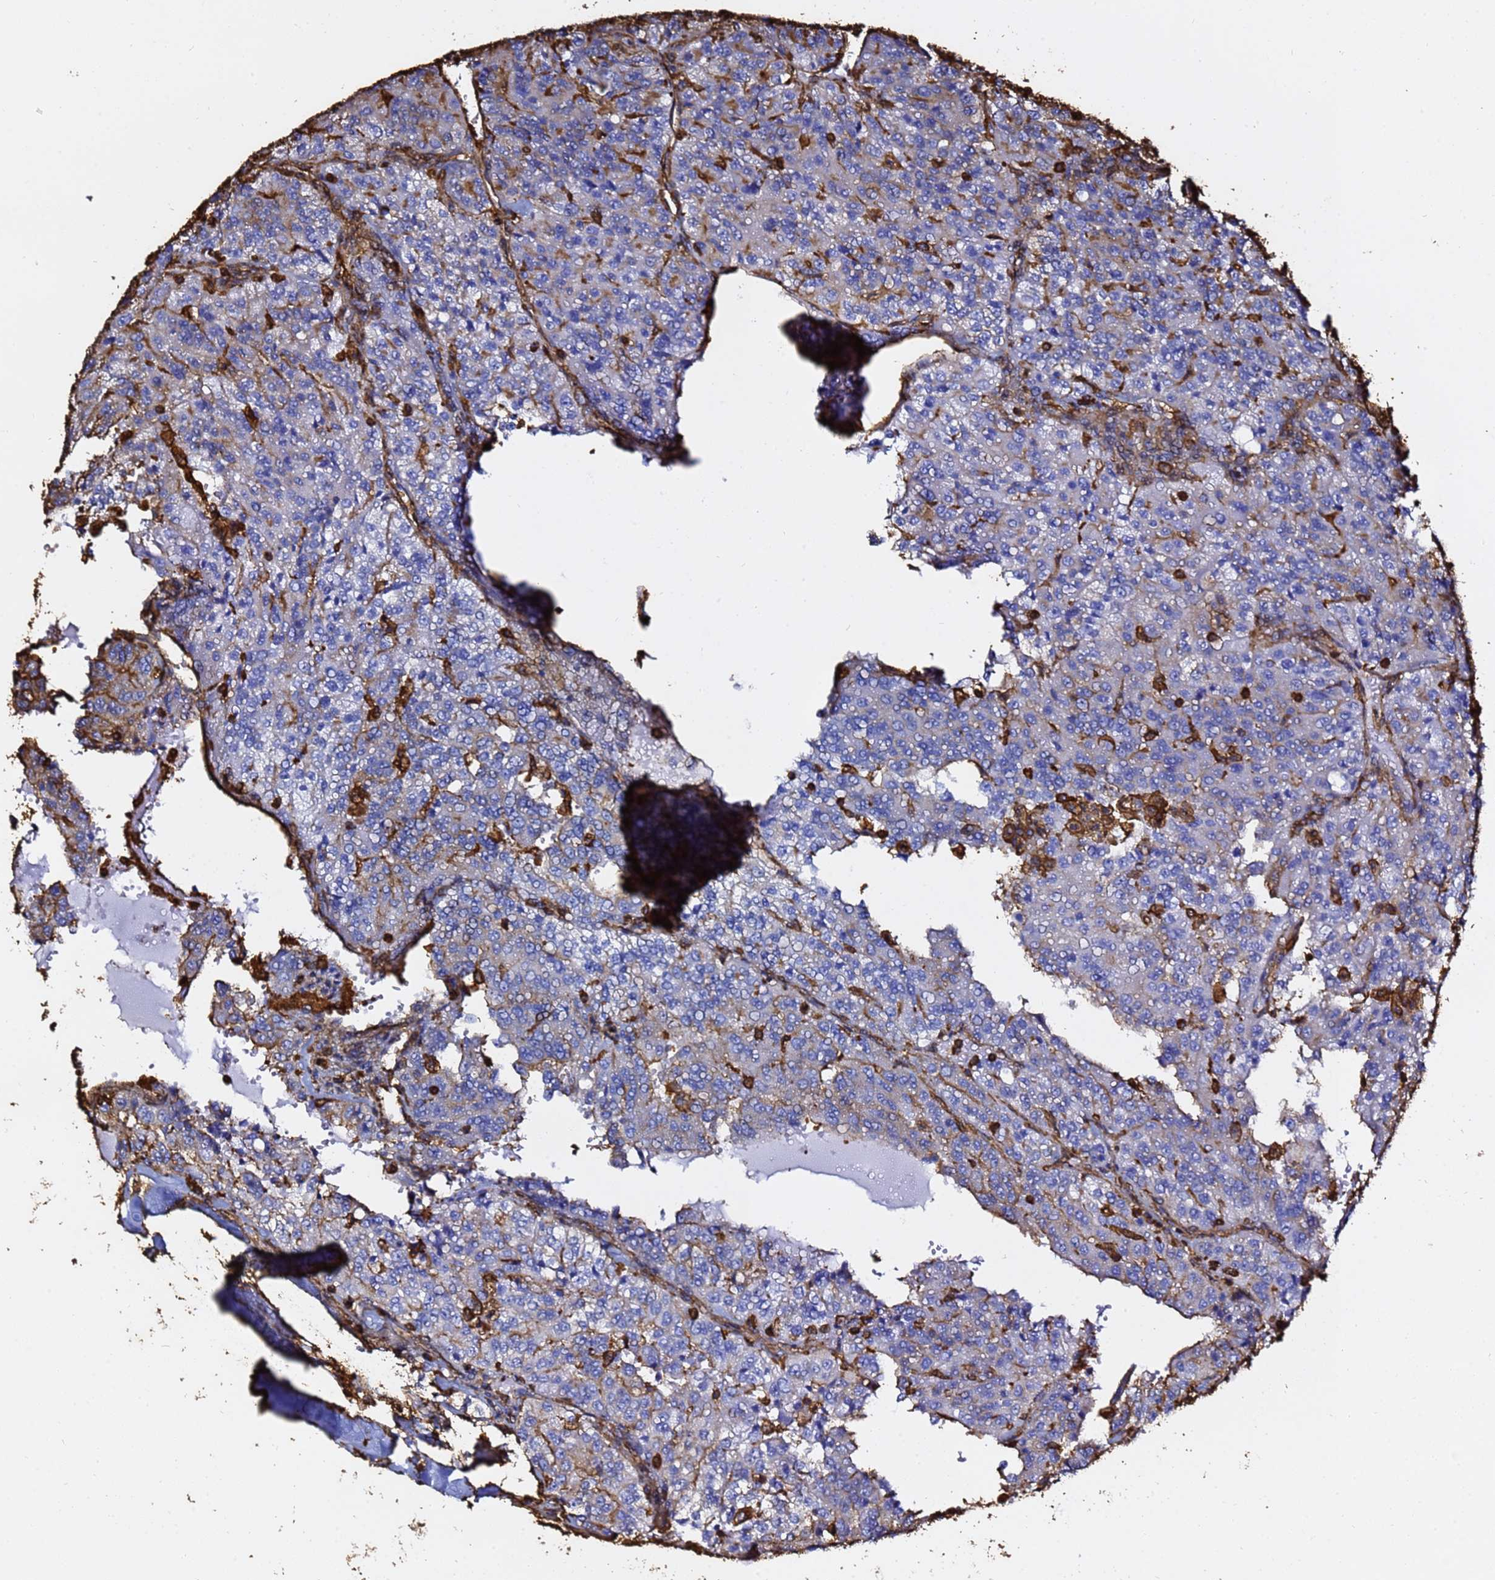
{"staining": {"intensity": "moderate", "quantity": "25%-75%", "location": "cytoplasmic/membranous"}, "tissue": "renal cancer", "cell_type": "Tumor cells", "image_type": "cancer", "snomed": [{"axis": "morphology", "description": "Adenocarcinoma, NOS"}, {"axis": "topography", "description": "Kidney"}], "caption": "Immunohistochemistry (DAB (3,3'-diaminobenzidine)) staining of renal cancer exhibits moderate cytoplasmic/membranous protein staining in about 25%-75% of tumor cells.", "gene": "ACTB", "patient": {"sex": "female", "age": 63}}